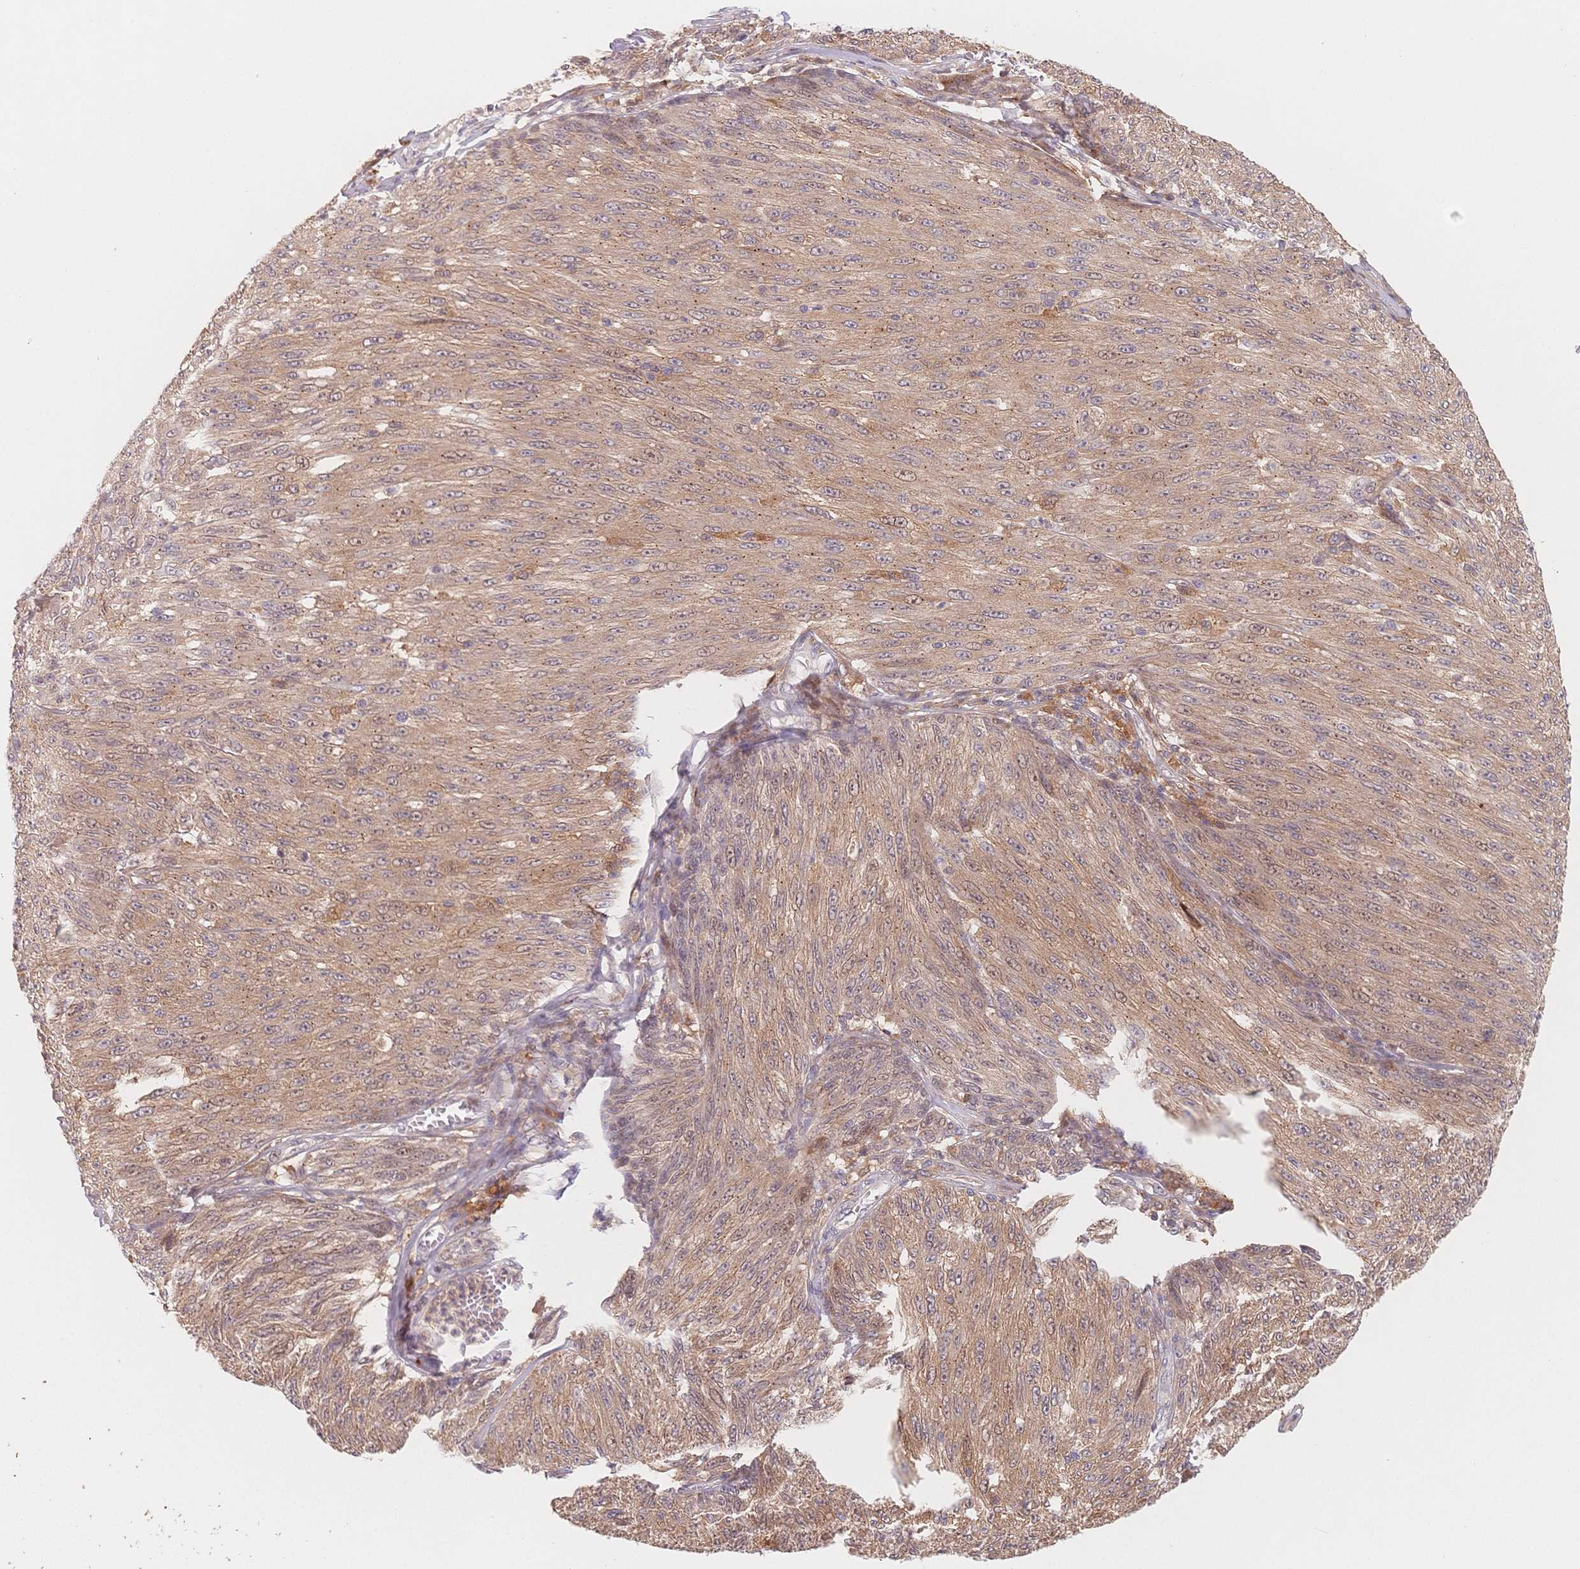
{"staining": {"intensity": "weak", "quantity": ">75%", "location": "cytoplasmic/membranous"}, "tissue": "melanoma", "cell_type": "Tumor cells", "image_type": "cancer", "snomed": [{"axis": "morphology", "description": "Malignant melanoma, NOS"}, {"axis": "topography", "description": "Skin"}], "caption": "Melanoma stained with a brown dye displays weak cytoplasmic/membranous positive expression in about >75% of tumor cells.", "gene": "C12orf75", "patient": {"sex": "male", "age": 85}}